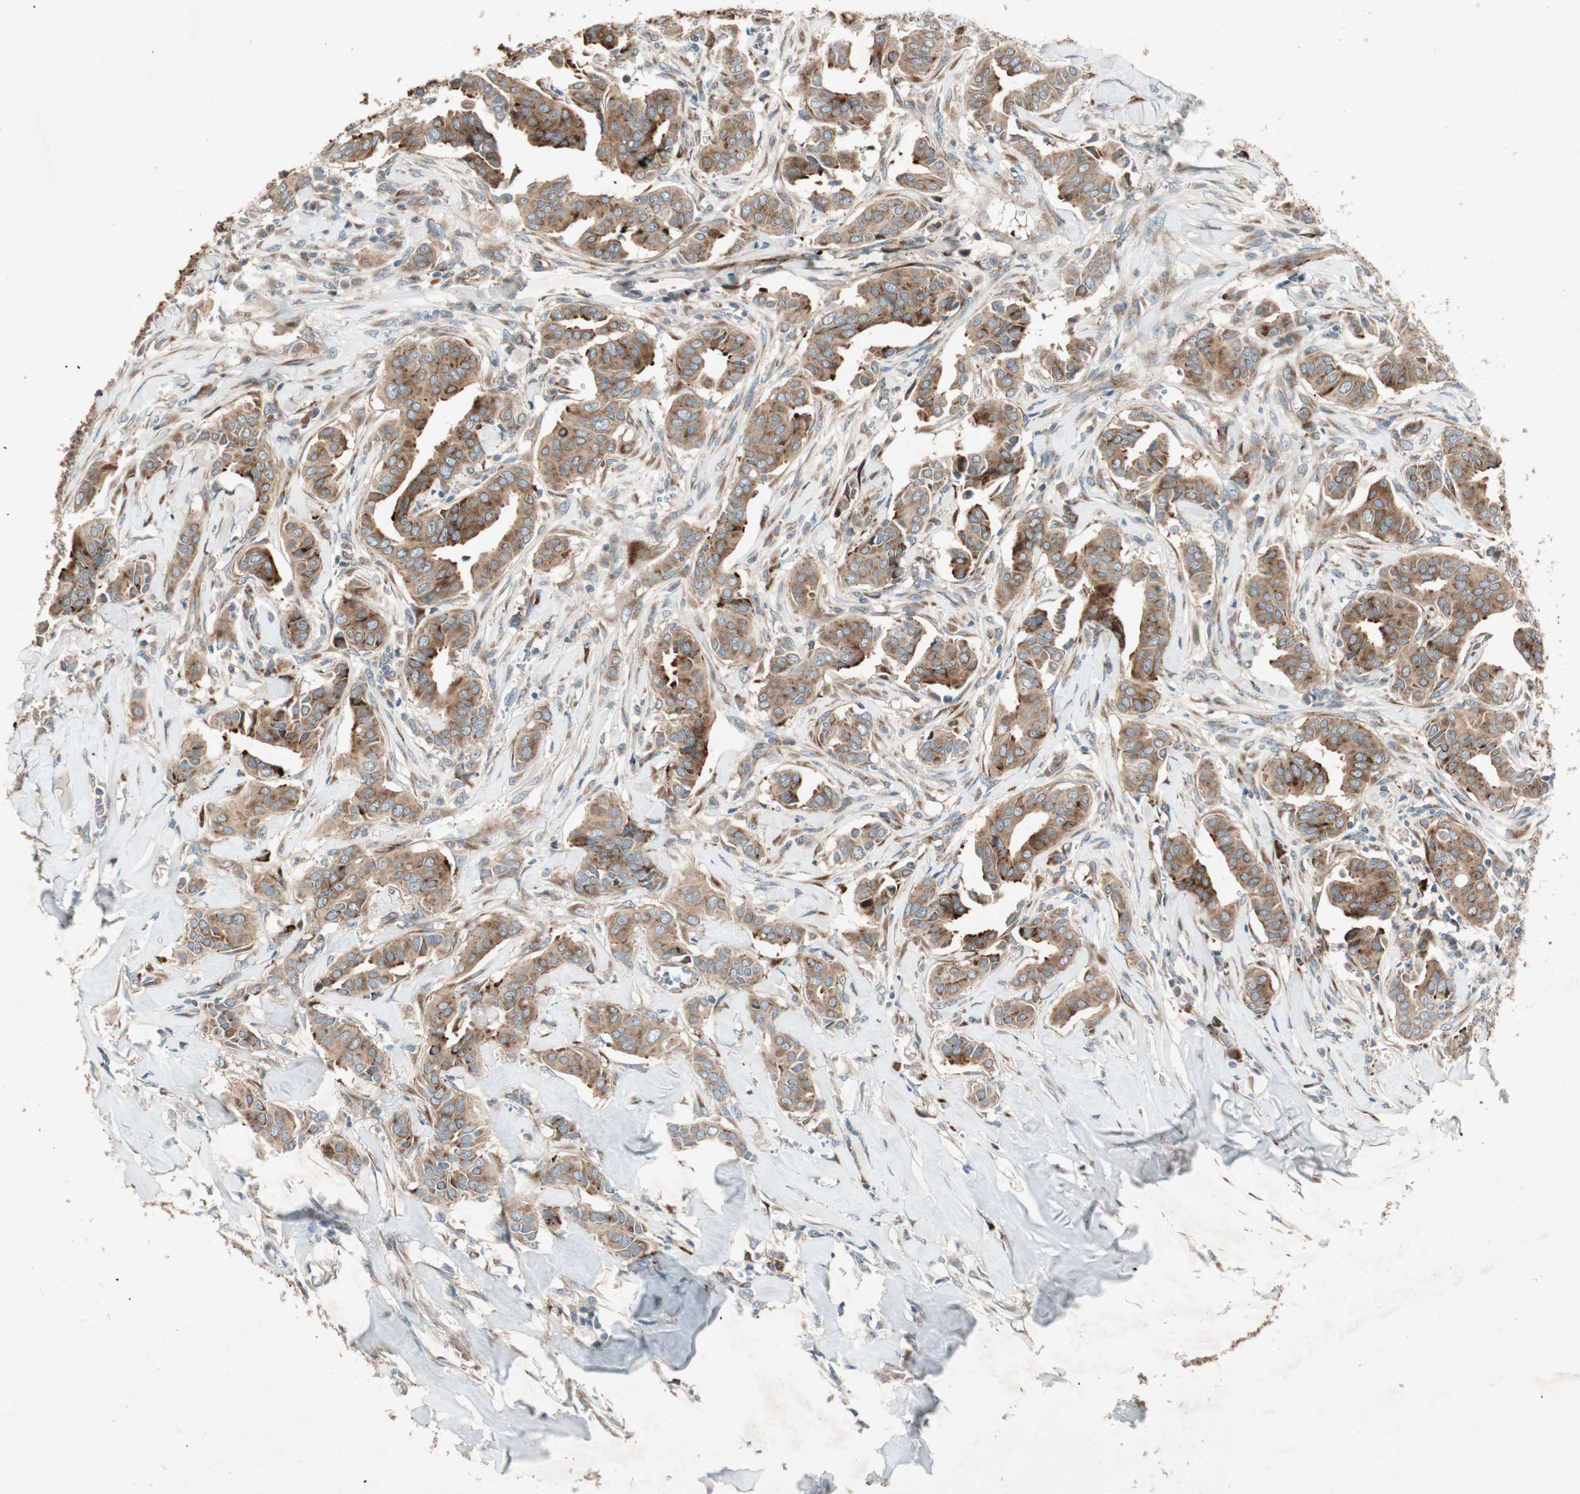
{"staining": {"intensity": "moderate", "quantity": ">75%", "location": "cytoplasmic/membranous"}, "tissue": "head and neck cancer", "cell_type": "Tumor cells", "image_type": "cancer", "snomed": [{"axis": "morphology", "description": "Adenocarcinoma, NOS"}, {"axis": "topography", "description": "Salivary gland"}, {"axis": "topography", "description": "Head-Neck"}], "caption": "The immunohistochemical stain shows moderate cytoplasmic/membranous positivity in tumor cells of adenocarcinoma (head and neck) tissue. (brown staining indicates protein expression, while blue staining denotes nuclei).", "gene": "APOO", "patient": {"sex": "female", "age": 59}}